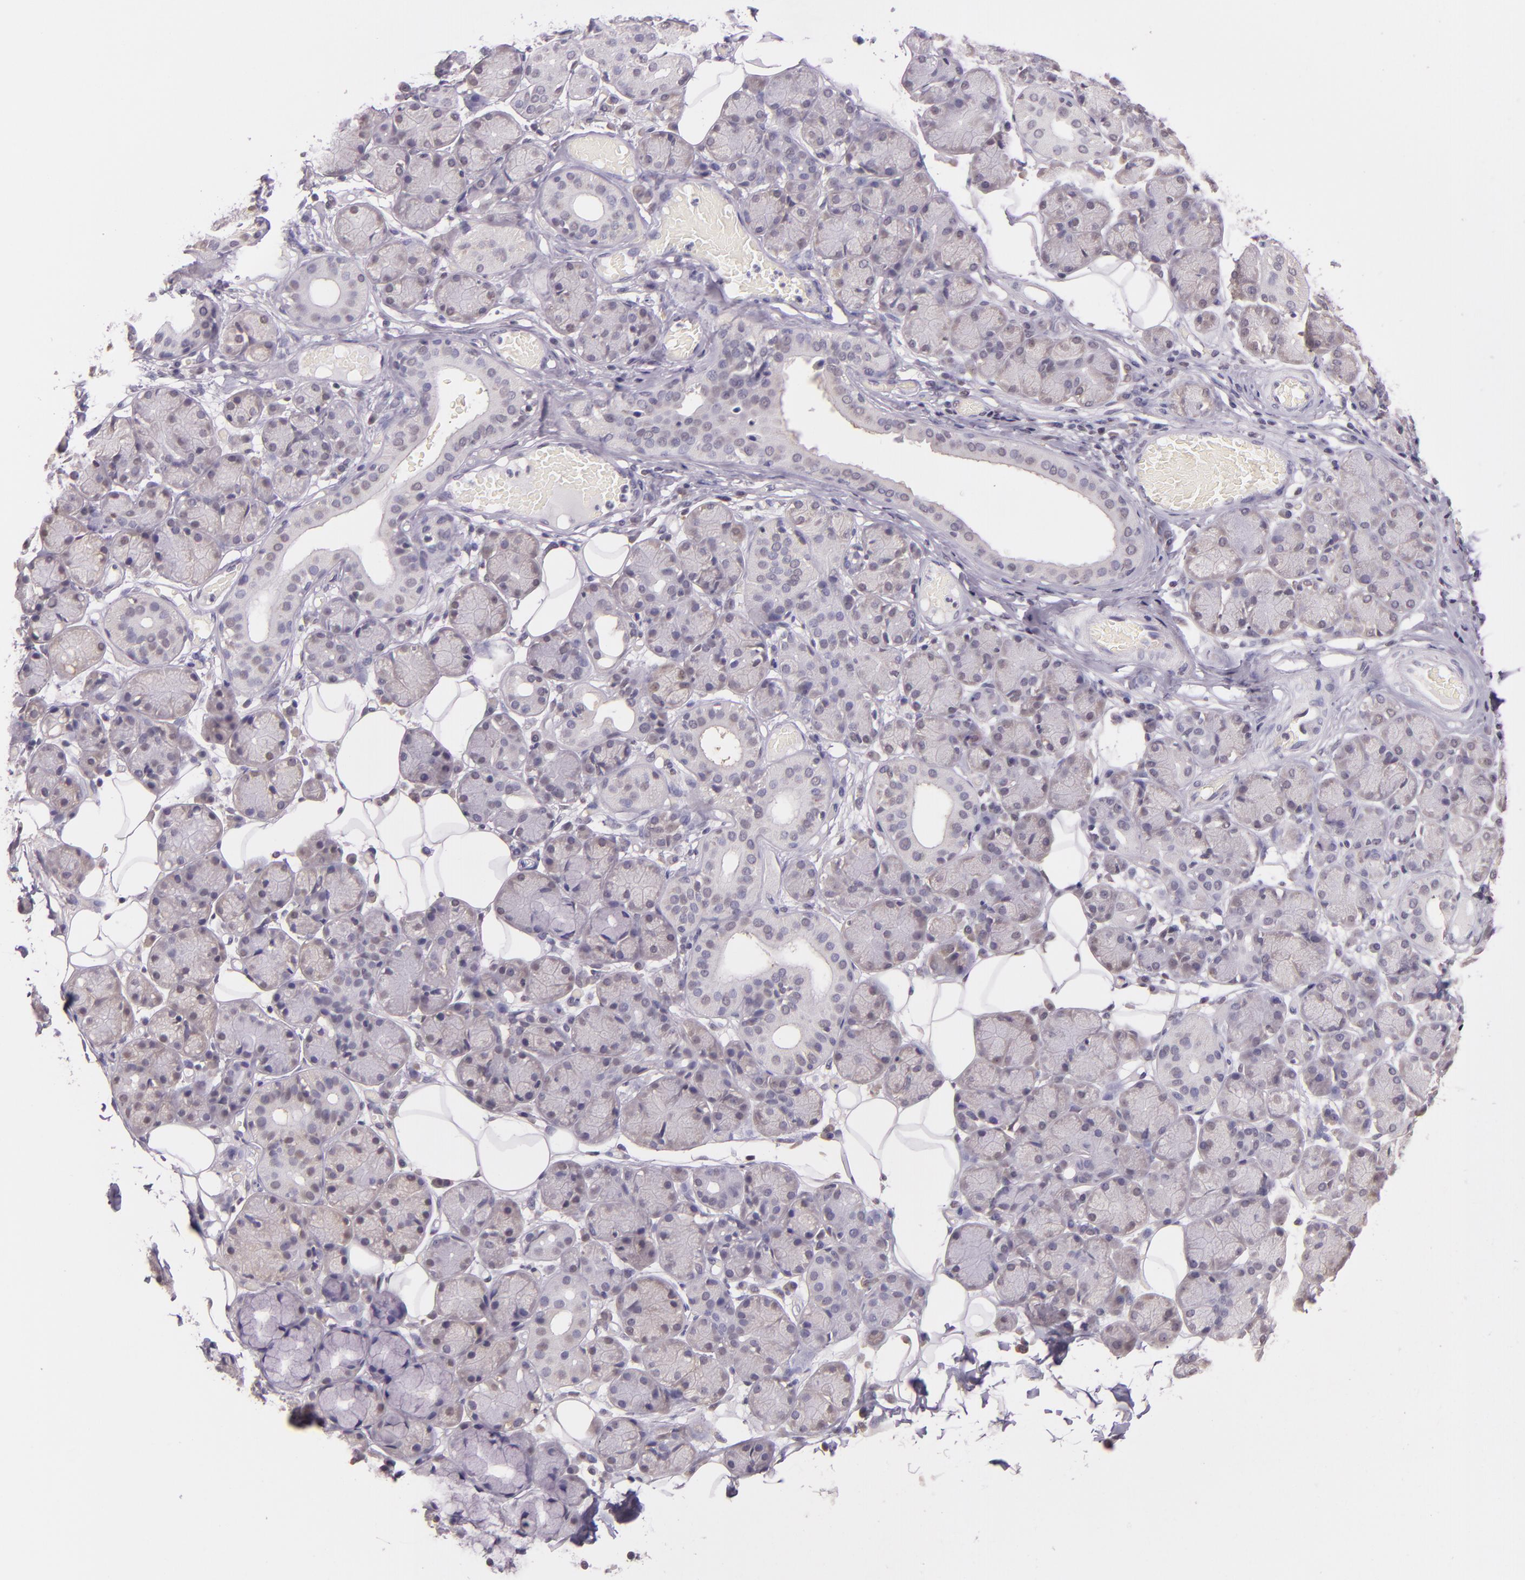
{"staining": {"intensity": "weak", "quantity": "<25%", "location": "nuclear"}, "tissue": "salivary gland", "cell_type": "Glandular cells", "image_type": "normal", "snomed": [{"axis": "morphology", "description": "Normal tissue, NOS"}, {"axis": "topography", "description": "Salivary gland"}], "caption": "Immunohistochemistry (IHC) image of benign human salivary gland stained for a protein (brown), which shows no expression in glandular cells.", "gene": "HSPA8", "patient": {"sex": "male", "age": 54}}